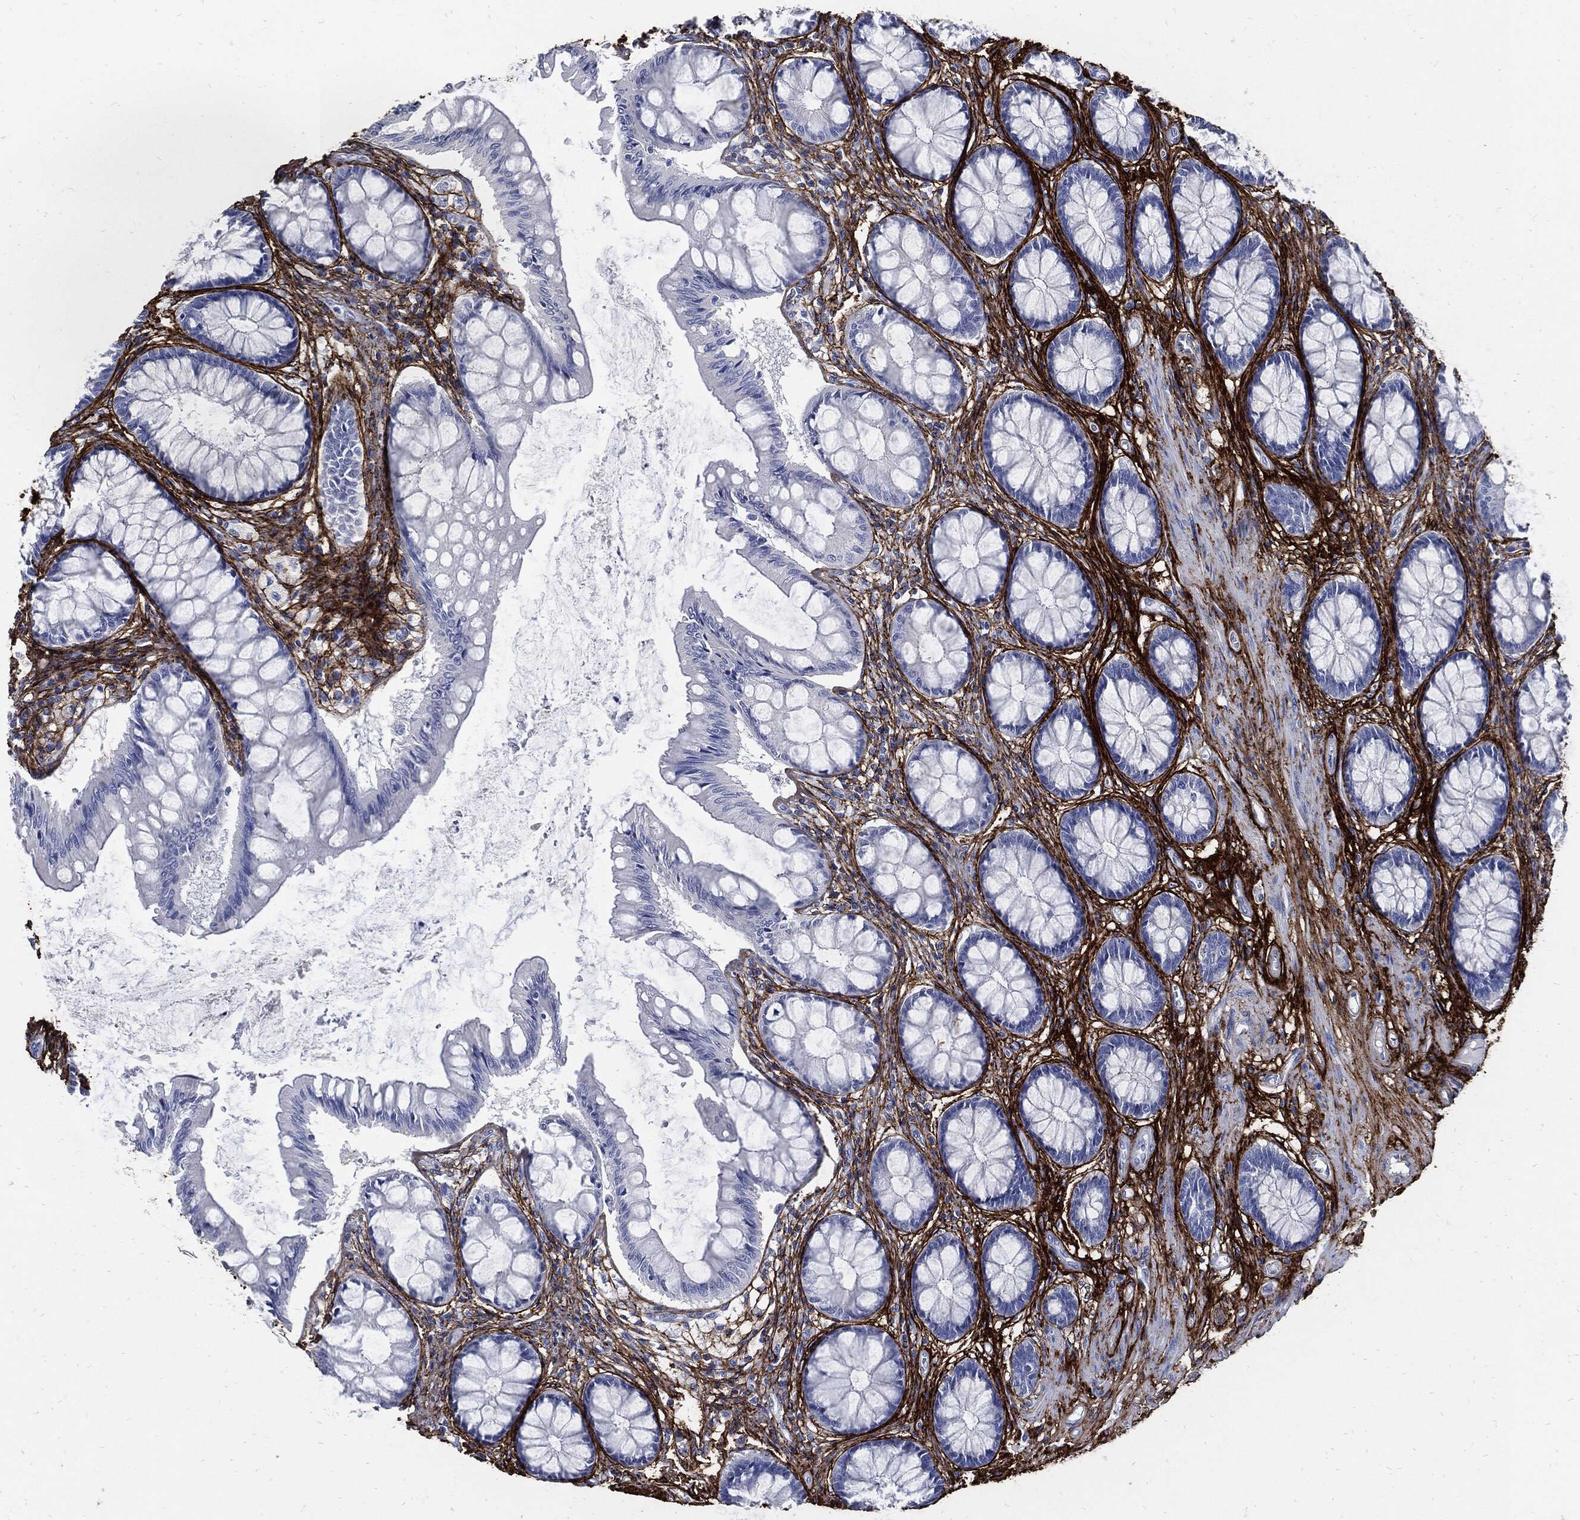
{"staining": {"intensity": "negative", "quantity": "none", "location": "none"}, "tissue": "colon", "cell_type": "Endothelial cells", "image_type": "normal", "snomed": [{"axis": "morphology", "description": "Normal tissue, NOS"}, {"axis": "topography", "description": "Colon"}], "caption": "DAB immunohistochemical staining of benign colon shows no significant expression in endothelial cells. The staining is performed using DAB brown chromogen with nuclei counter-stained in using hematoxylin.", "gene": "FBN1", "patient": {"sex": "female", "age": 65}}